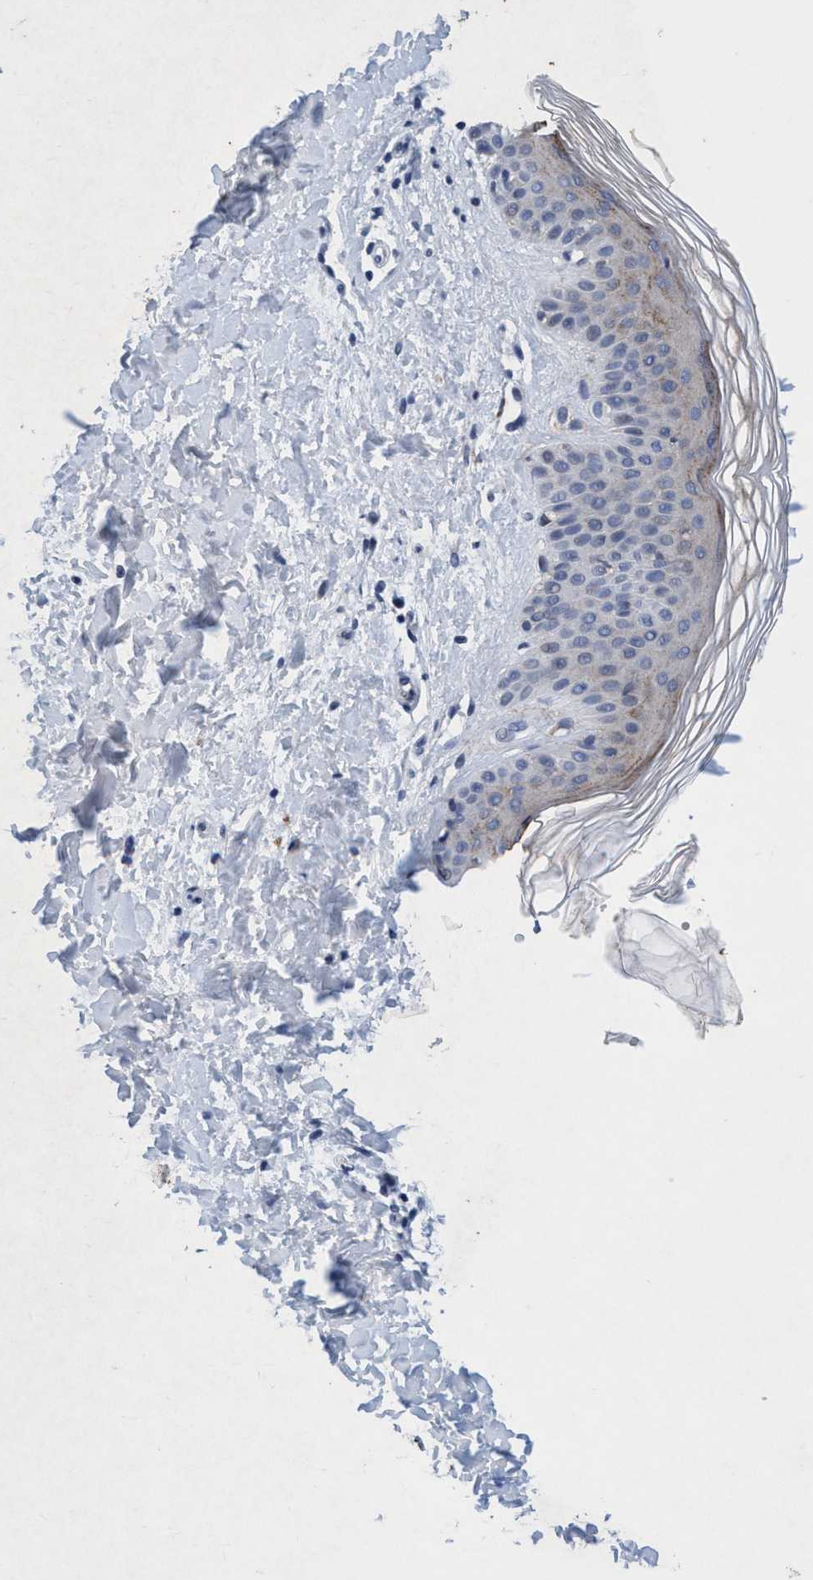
{"staining": {"intensity": "negative", "quantity": "none", "location": "none"}, "tissue": "skin", "cell_type": "Fibroblasts", "image_type": "normal", "snomed": [{"axis": "morphology", "description": "Normal tissue, NOS"}, {"axis": "morphology", "description": "Malignant melanoma, Metastatic site"}, {"axis": "topography", "description": "Skin"}], "caption": "Skin was stained to show a protein in brown. There is no significant positivity in fibroblasts. (Immunohistochemistry, brightfield microscopy, high magnification).", "gene": "GRB14", "patient": {"sex": "male", "age": 41}}